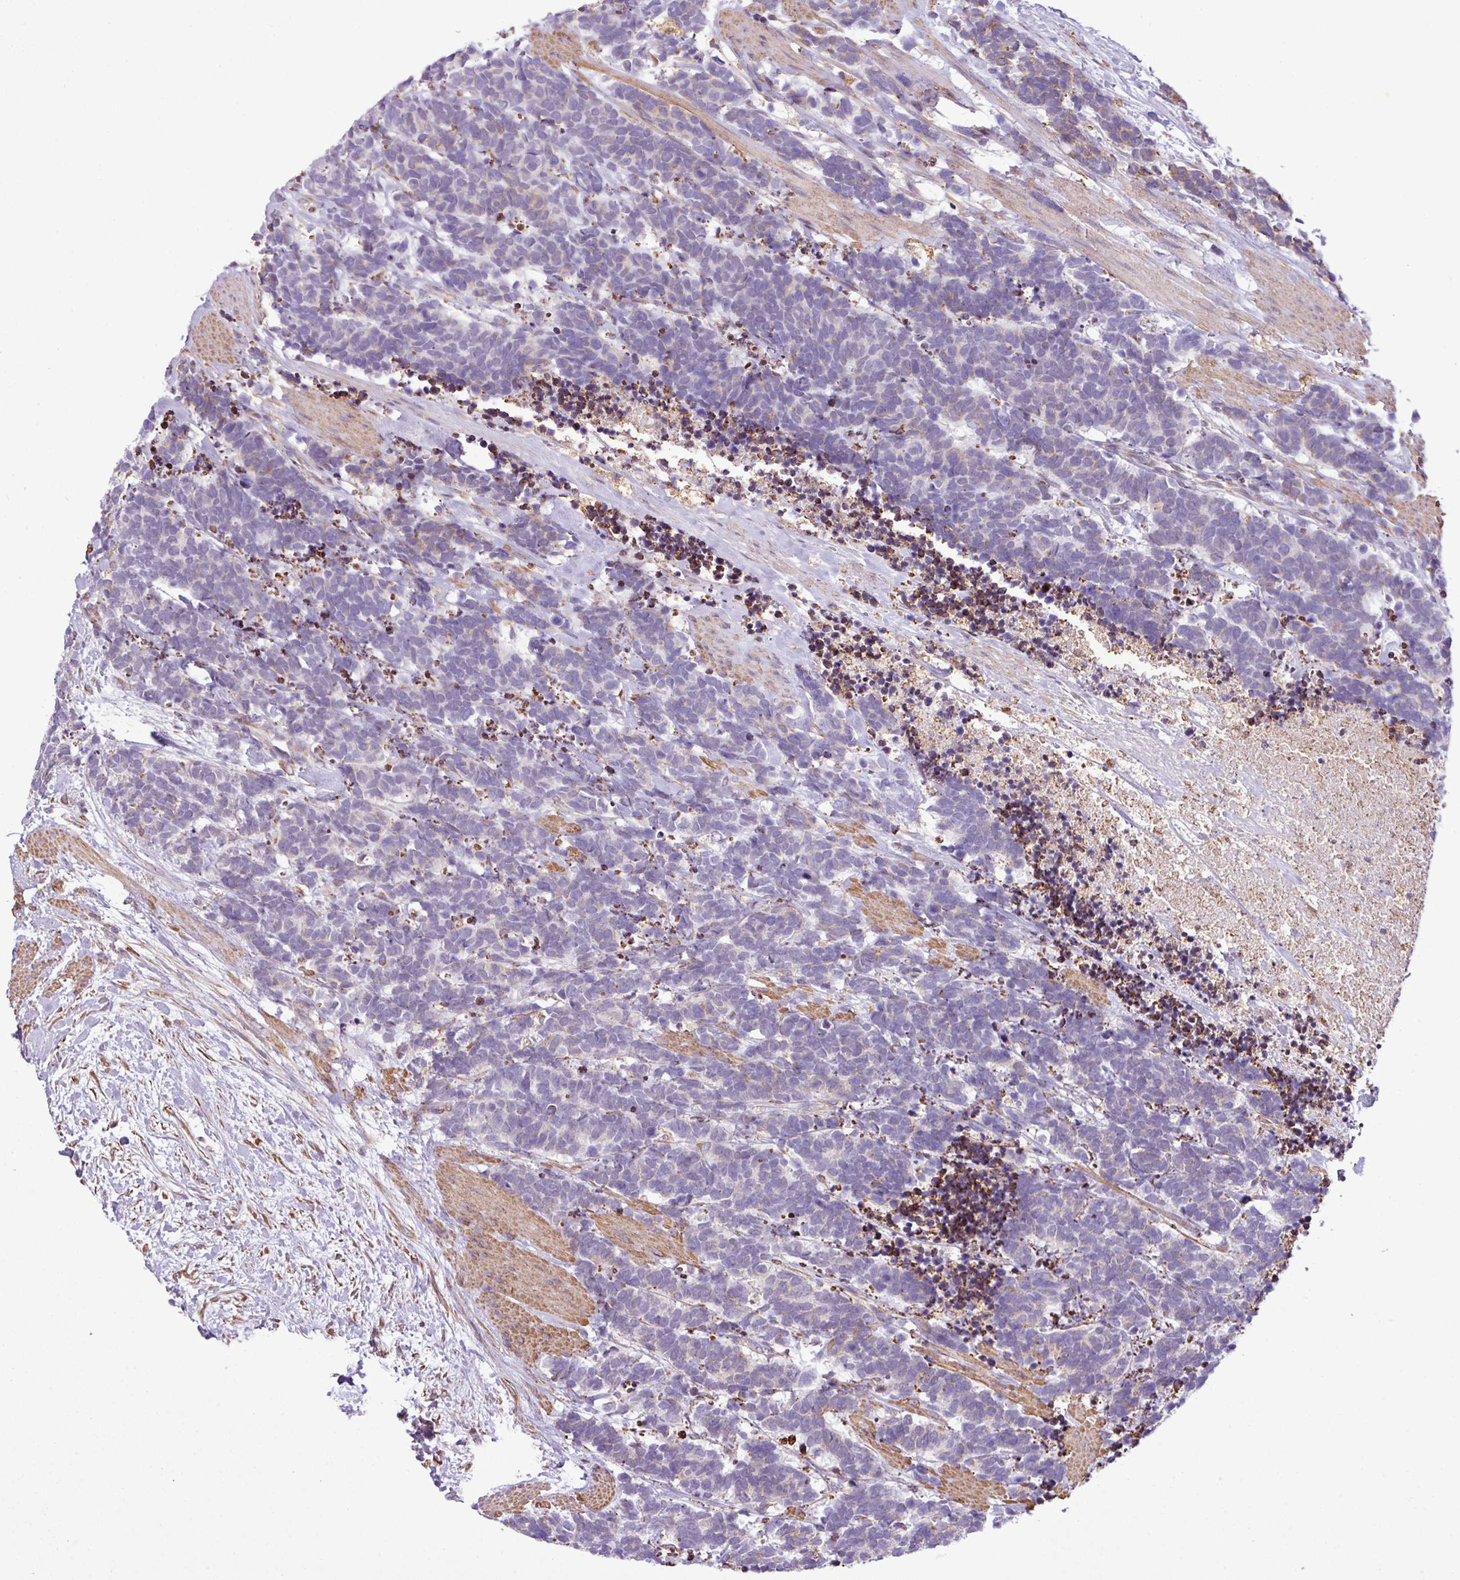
{"staining": {"intensity": "moderate", "quantity": "<25%", "location": "cytoplasmic/membranous"}, "tissue": "carcinoid", "cell_type": "Tumor cells", "image_type": "cancer", "snomed": [{"axis": "morphology", "description": "Carcinoma, NOS"}, {"axis": "morphology", "description": "Carcinoid, malignant, NOS"}, {"axis": "topography", "description": "Prostate"}], "caption": "Carcinoma was stained to show a protein in brown. There is low levels of moderate cytoplasmic/membranous expression in approximately <25% of tumor cells.", "gene": "ZSCAN5A", "patient": {"sex": "male", "age": 57}}